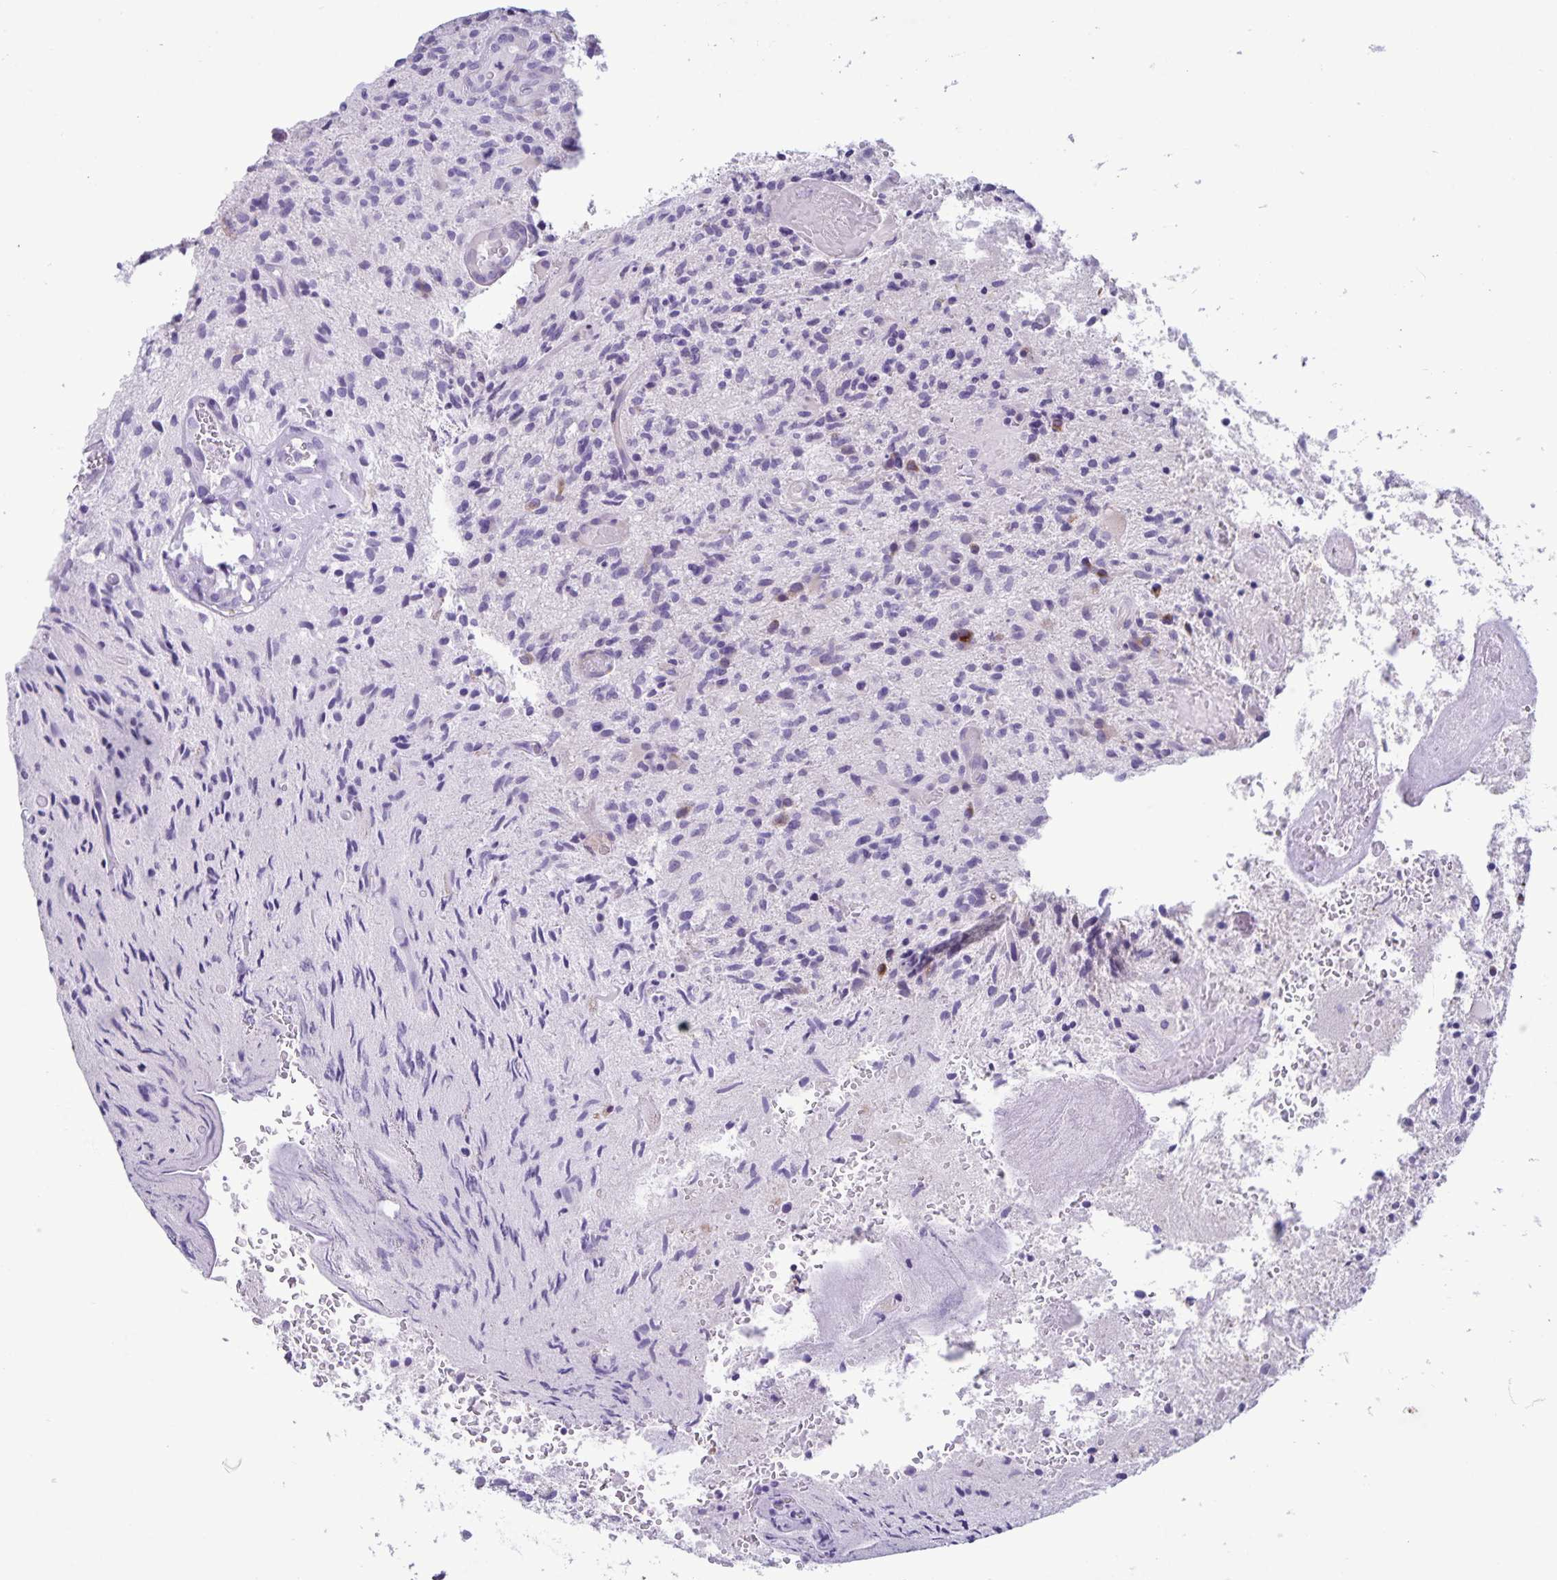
{"staining": {"intensity": "negative", "quantity": "none", "location": "none"}, "tissue": "glioma", "cell_type": "Tumor cells", "image_type": "cancer", "snomed": [{"axis": "morphology", "description": "Glioma, malignant, High grade"}, {"axis": "topography", "description": "Brain"}], "caption": "A photomicrograph of human high-grade glioma (malignant) is negative for staining in tumor cells. The staining was performed using DAB to visualize the protein expression in brown, while the nuclei were stained in blue with hematoxylin (Magnification: 20x).", "gene": "IBTK", "patient": {"sex": "male", "age": 55}}